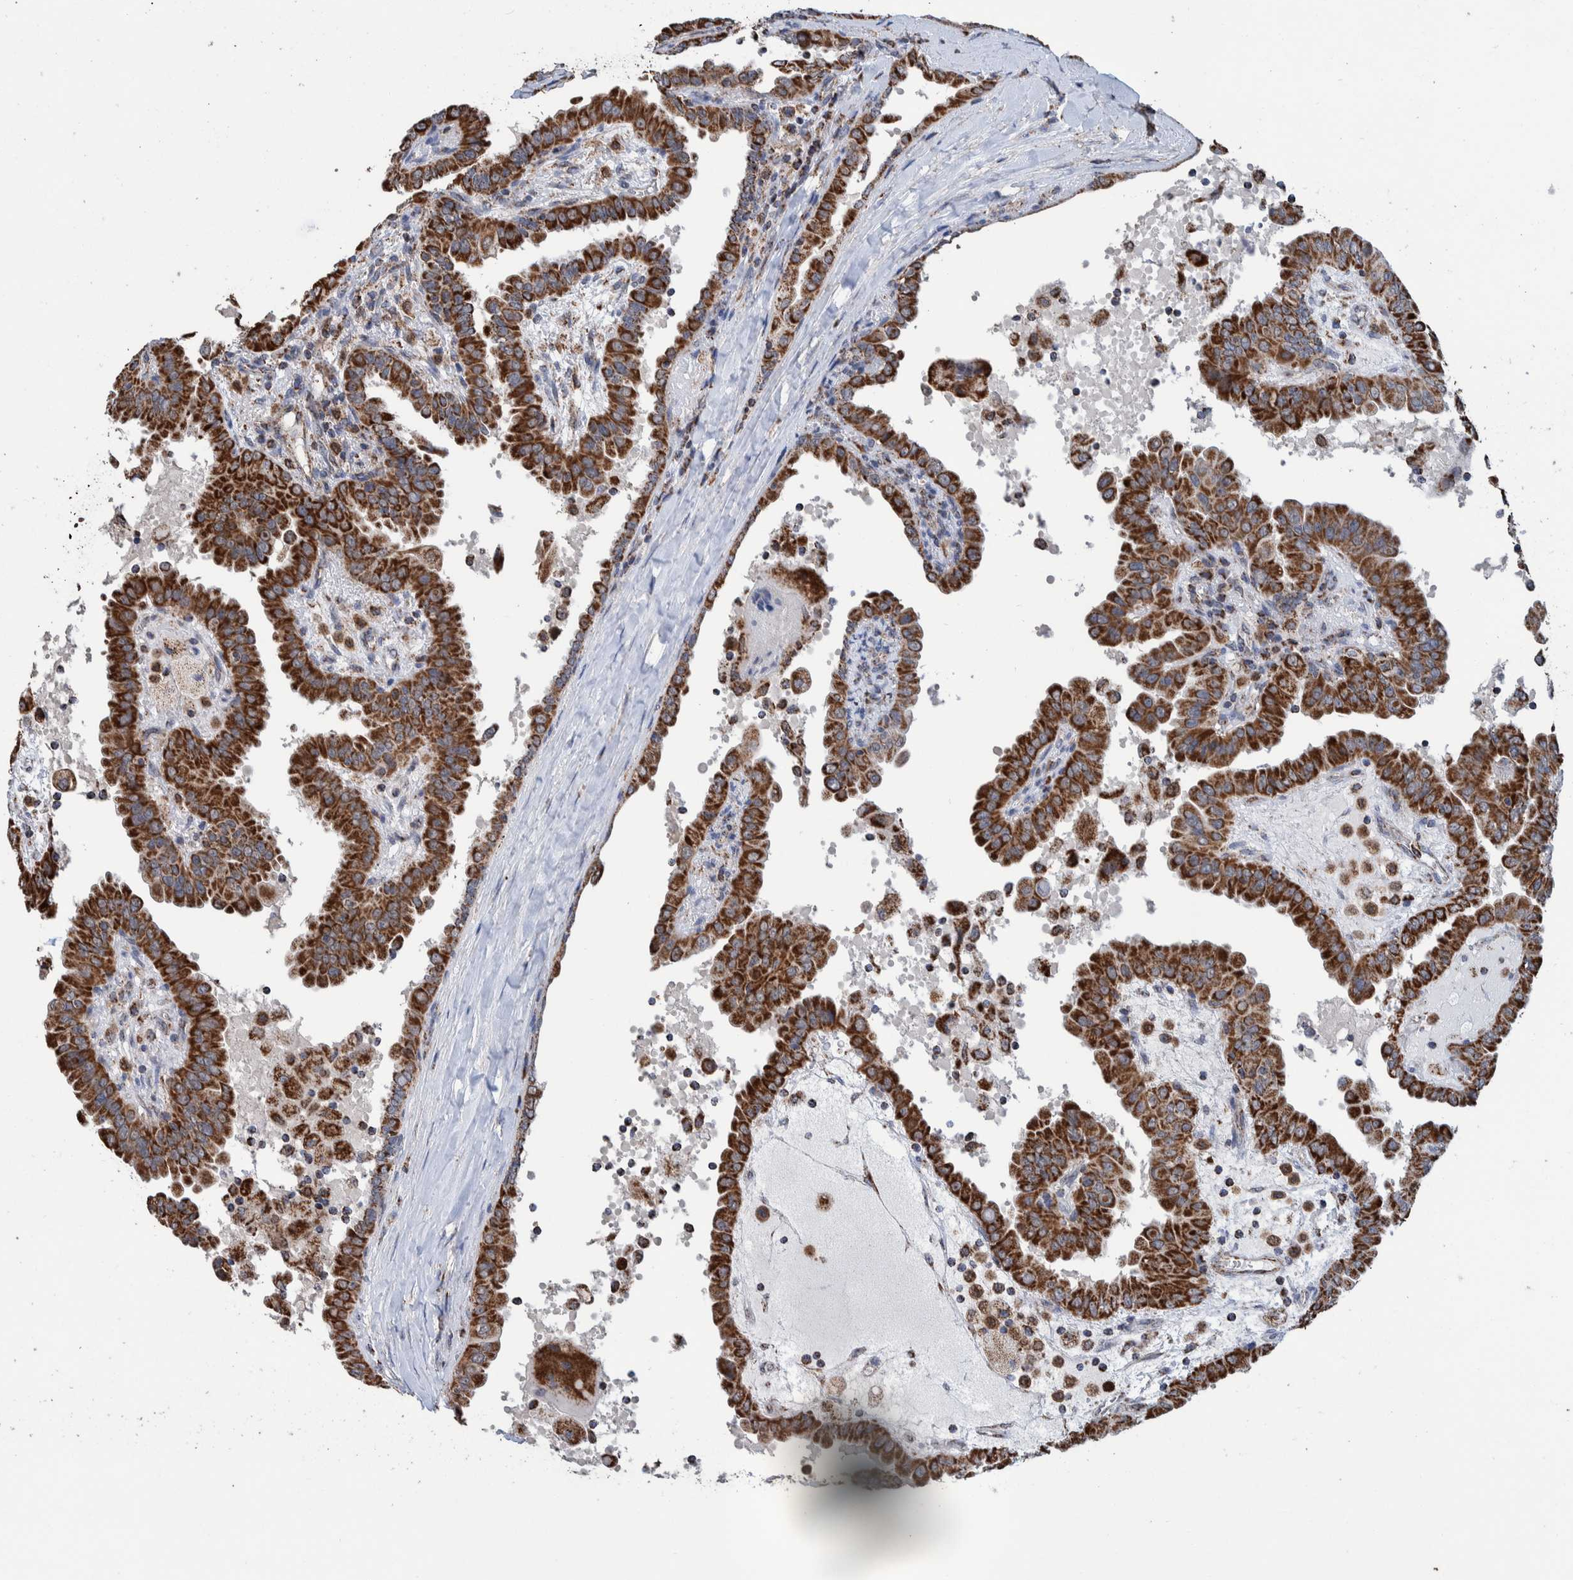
{"staining": {"intensity": "strong", "quantity": ">75%", "location": "cytoplasmic/membranous"}, "tissue": "thyroid cancer", "cell_type": "Tumor cells", "image_type": "cancer", "snomed": [{"axis": "morphology", "description": "Papillary adenocarcinoma, NOS"}, {"axis": "topography", "description": "Thyroid gland"}], "caption": "Immunohistochemical staining of thyroid cancer displays high levels of strong cytoplasmic/membranous expression in approximately >75% of tumor cells. The staining was performed using DAB, with brown indicating positive protein expression. Nuclei are stained blue with hematoxylin.", "gene": "DECR1", "patient": {"sex": "male", "age": 33}}